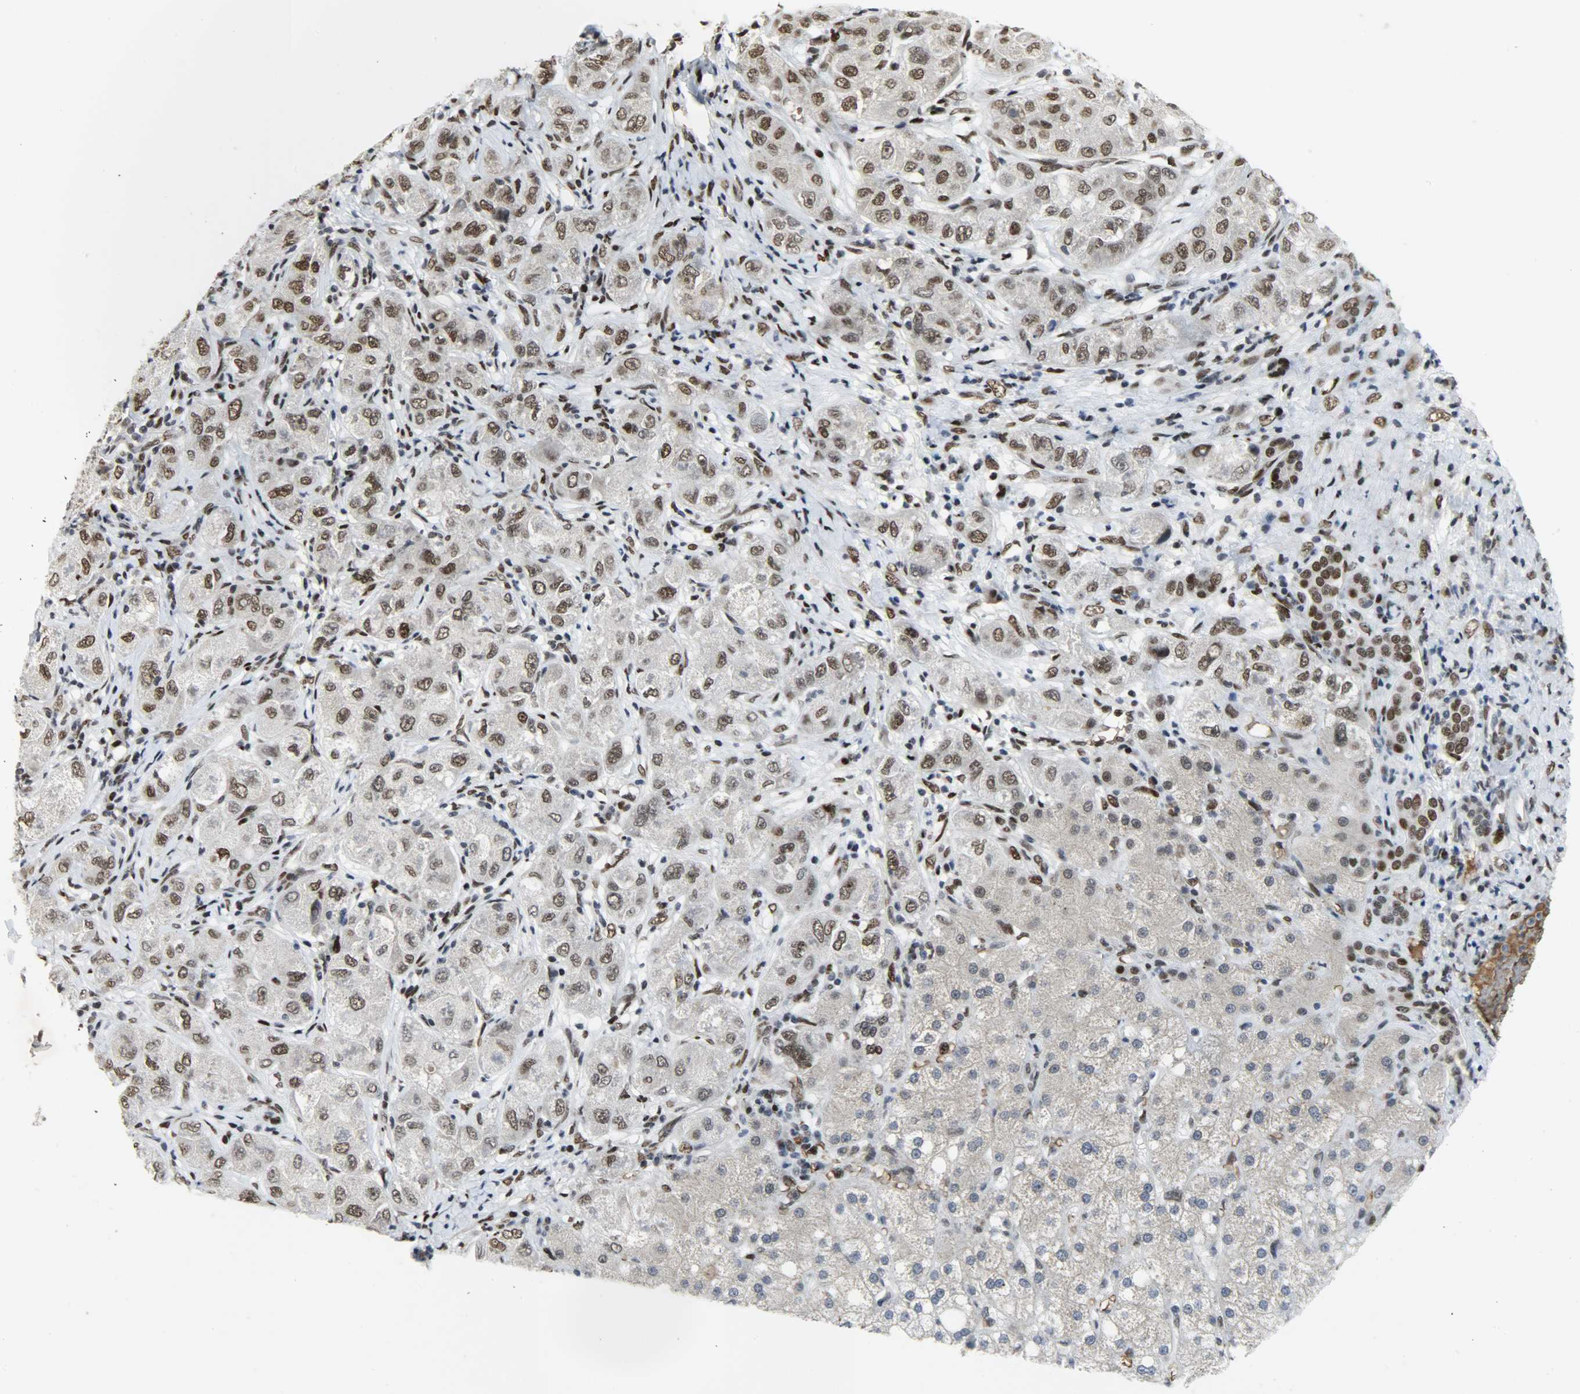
{"staining": {"intensity": "strong", "quantity": ">75%", "location": "cytoplasmic/membranous,nuclear"}, "tissue": "liver cancer", "cell_type": "Tumor cells", "image_type": "cancer", "snomed": [{"axis": "morphology", "description": "Carcinoma, Hepatocellular, NOS"}, {"axis": "topography", "description": "Liver"}], "caption": "A brown stain shows strong cytoplasmic/membranous and nuclear staining of a protein in hepatocellular carcinoma (liver) tumor cells.", "gene": "SNAI1", "patient": {"sex": "male", "age": 80}}